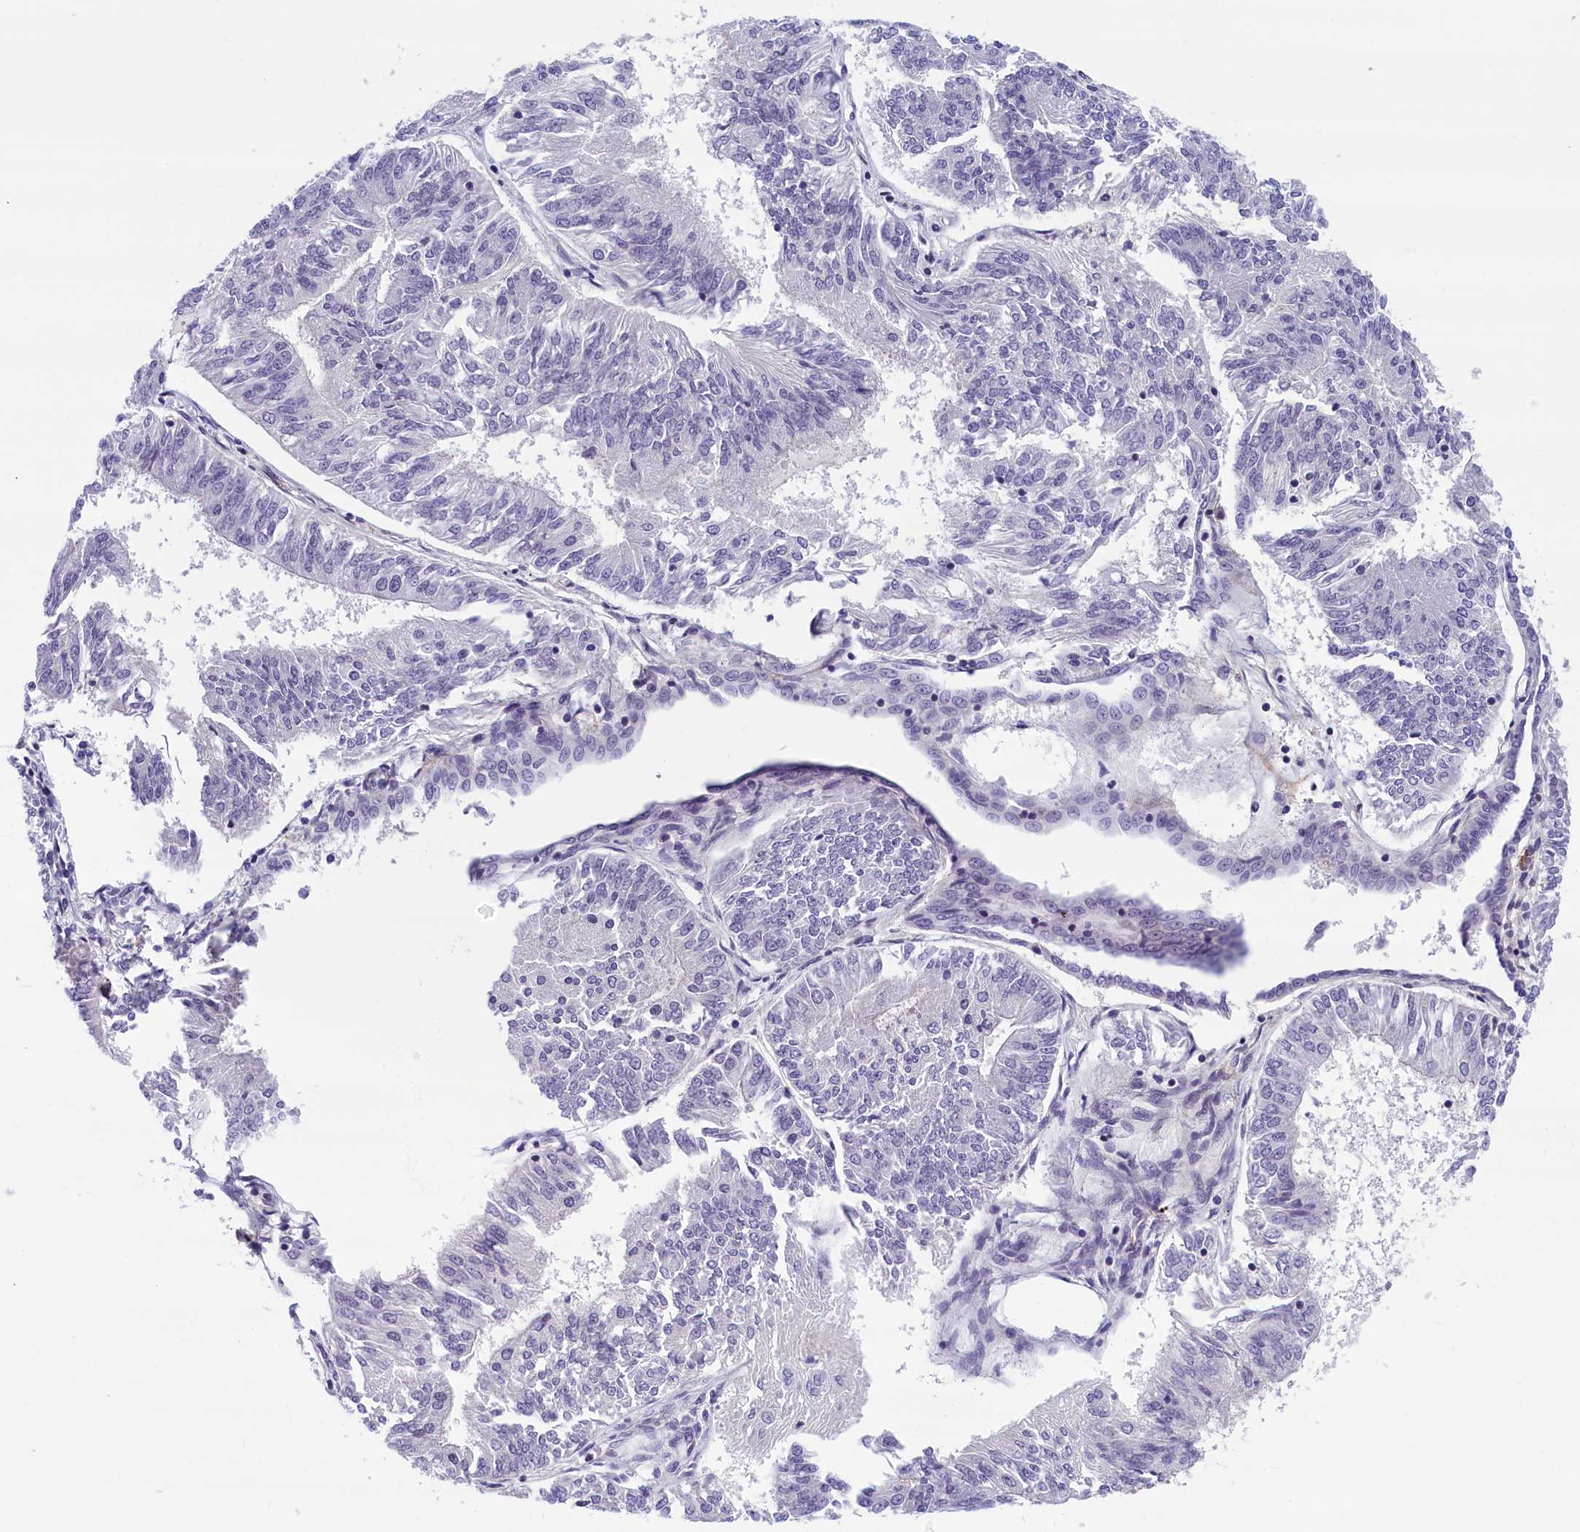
{"staining": {"intensity": "negative", "quantity": "none", "location": "none"}, "tissue": "endometrial cancer", "cell_type": "Tumor cells", "image_type": "cancer", "snomed": [{"axis": "morphology", "description": "Adenocarcinoma, NOS"}, {"axis": "topography", "description": "Endometrium"}], "caption": "Tumor cells show no significant expression in endometrial adenocarcinoma.", "gene": "BCL2L13", "patient": {"sex": "female", "age": 58}}